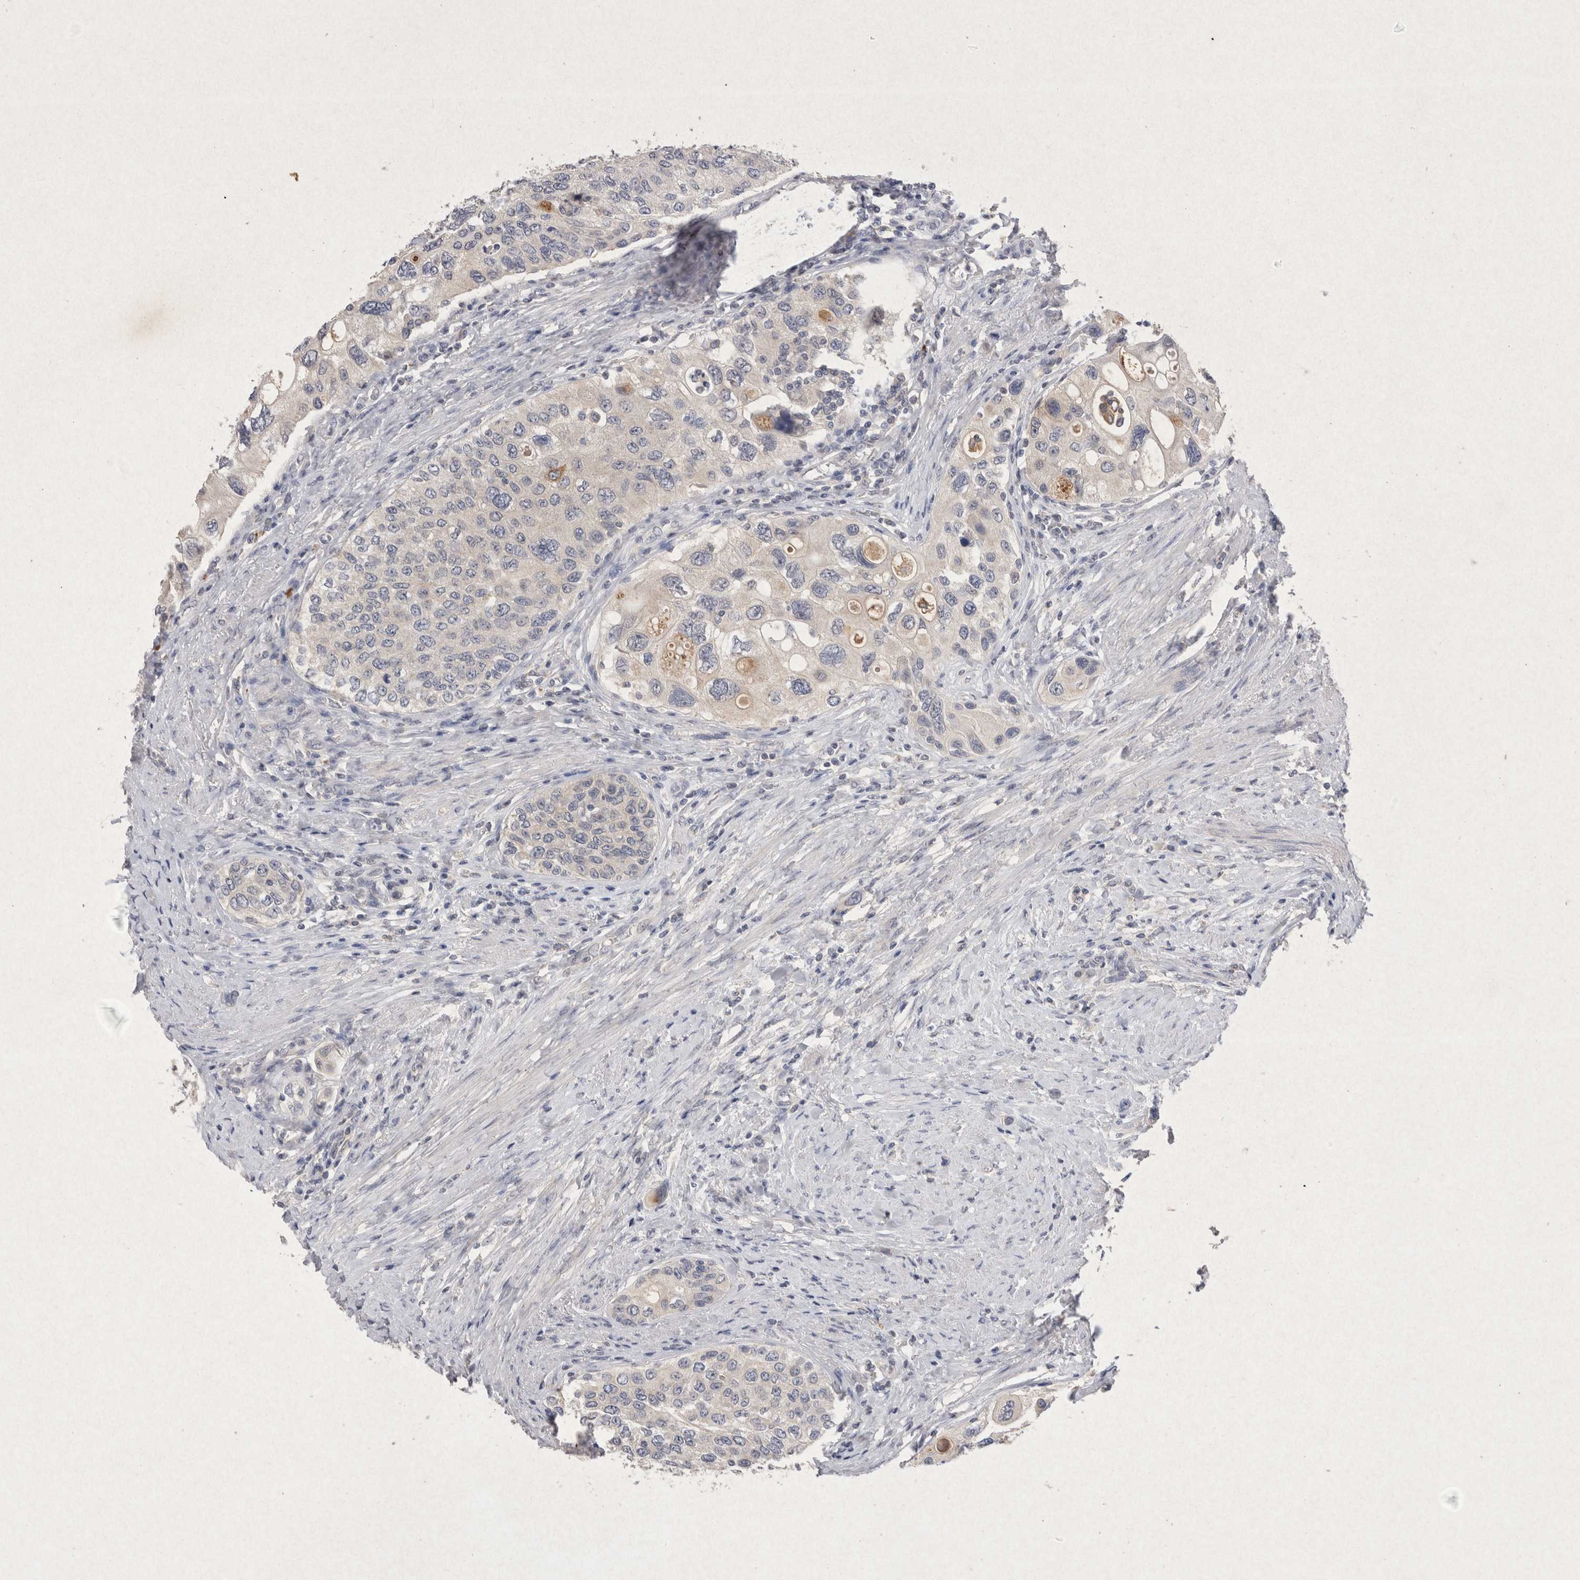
{"staining": {"intensity": "negative", "quantity": "none", "location": "none"}, "tissue": "urothelial cancer", "cell_type": "Tumor cells", "image_type": "cancer", "snomed": [{"axis": "morphology", "description": "Urothelial carcinoma, High grade"}, {"axis": "topography", "description": "Urinary bladder"}], "caption": "Immunohistochemistry micrograph of neoplastic tissue: urothelial cancer stained with DAB reveals no significant protein expression in tumor cells. (Brightfield microscopy of DAB immunohistochemistry (IHC) at high magnification).", "gene": "RASSF3", "patient": {"sex": "female", "age": 56}}